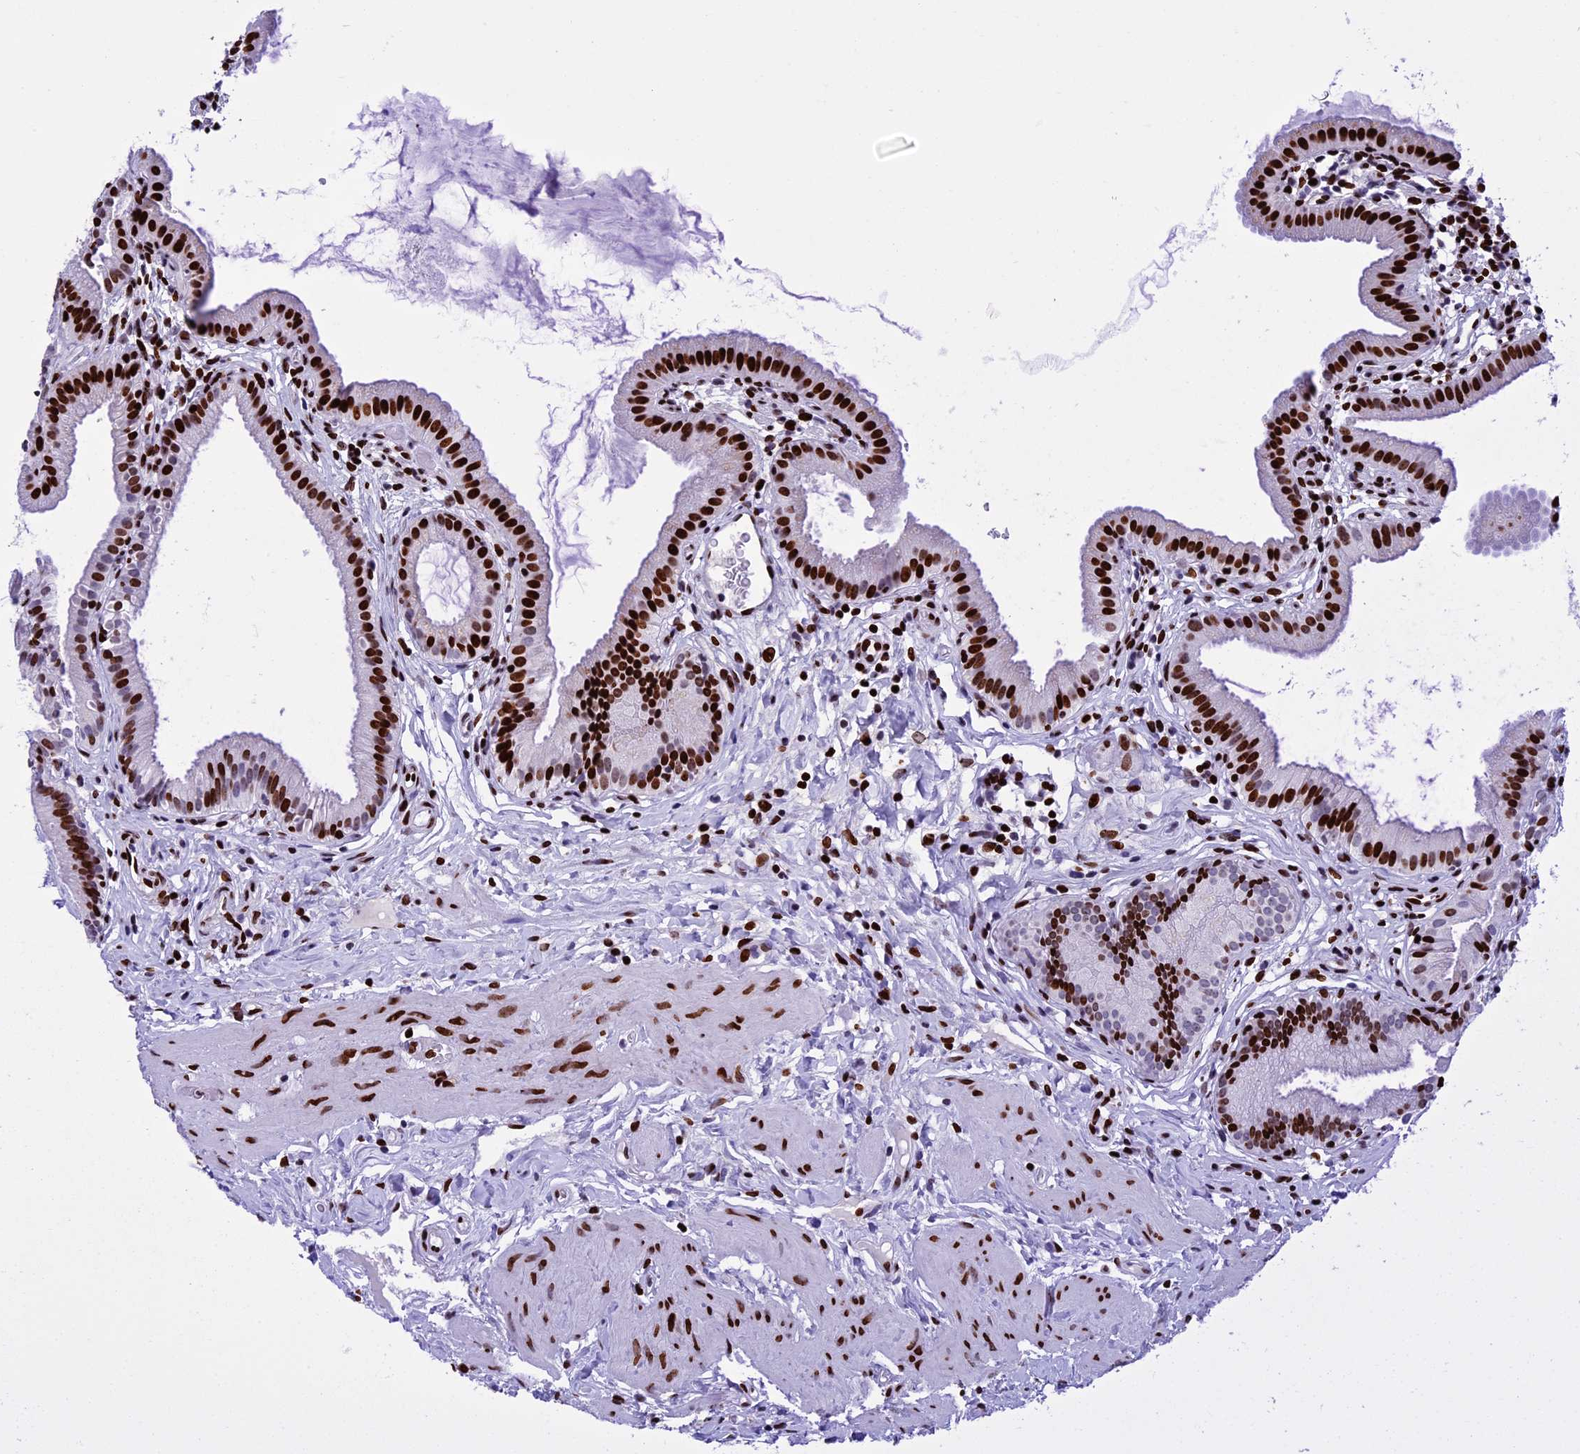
{"staining": {"intensity": "strong", "quantity": ">75%", "location": "nuclear"}, "tissue": "gallbladder", "cell_type": "Glandular cells", "image_type": "normal", "snomed": [{"axis": "morphology", "description": "Normal tissue, NOS"}, {"axis": "topography", "description": "Gallbladder"}], "caption": "DAB immunohistochemical staining of unremarkable human gallbladder exhibits strong nuclear protein expression in about >75% of glandular cells. (Stains: DAB (3,3'-diaminobenzidine) in brown, nuclei in blue, Microscopy: brightfield microscopy at high magnification).", "gene": "BTBD3", "patient": {"sex": "female", "age": 46}}